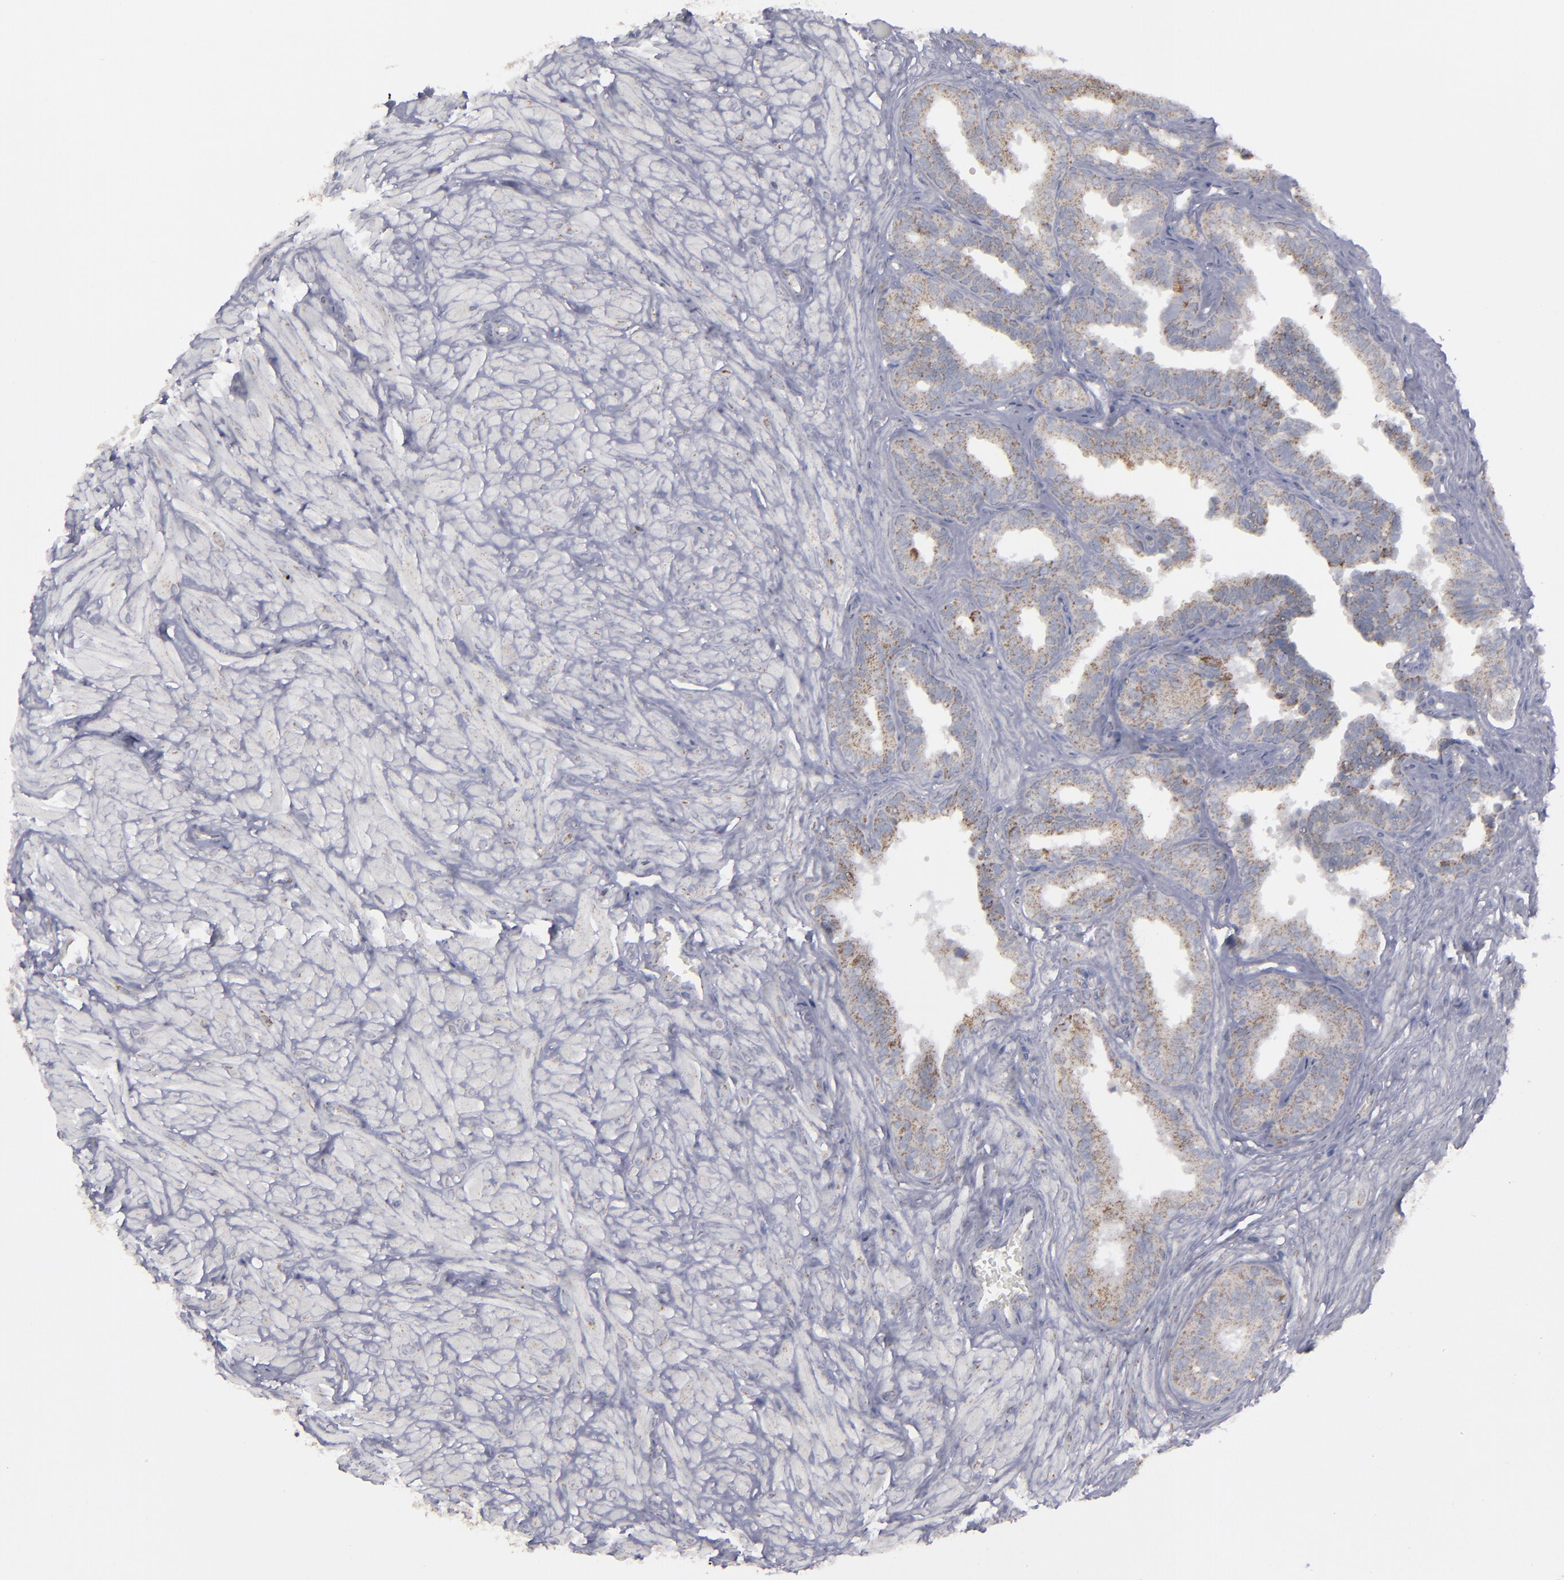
{"staining": {"intensity": "weak", "quantity": "25%-75%", "location": "cytoplasmic/membranous"}, "tissue": "seminal vesicle", "cell_type": "Glandular cells", "image_type": "normal", "snomed": [{"axis": "morphology", "description": "Normal tissue, NOS"}, {"axis": "topography", "description": "Seminal veicle"}], "caption": "Immunohistochemical staining of normal seminal vesicle displays low levels of weak cytoplasmic/membranous staining in approximately 25%-75% of glandular cells.", "gene": "MYOM2", "patient": {"sex": "male", "age": 26}}